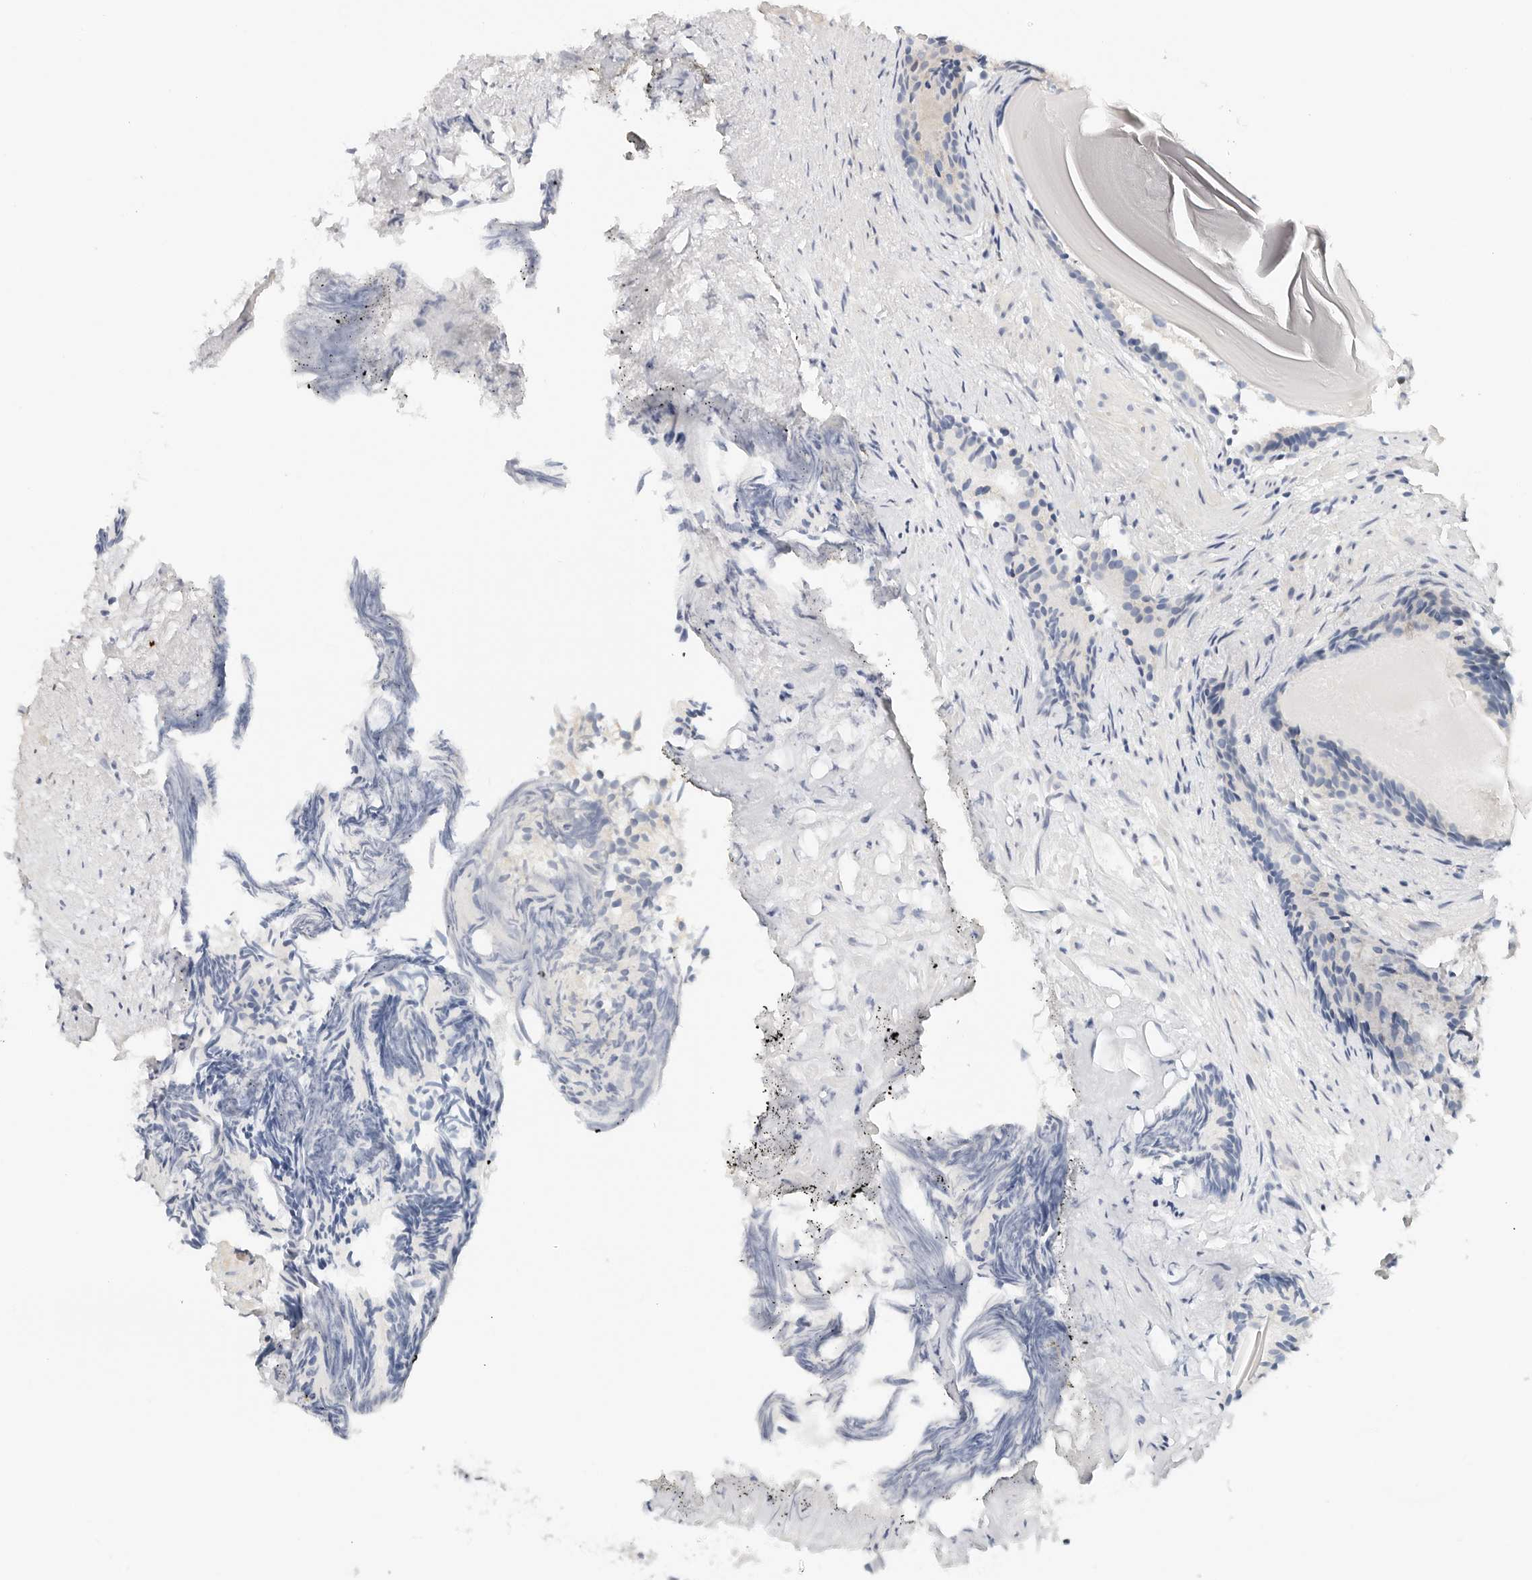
{"staining": {"intensity": "negative", "quantity": "none", "location": "none"}, "tissue": "prostate cancer", "cell_type": "Tumor cells", "image_type": "cancer", "snomed": [{"axis": "morphology", "description": "Adenocarcinoma, Low grade"}, {"axis": "topography", "description": "Prostate"}], "caption": "Immunohistochemistry (IHC) of prostate cancer shows no positivity in tumor cells.", "gene": "PARP10", "patient": {"sex": "male", "age": 88}}